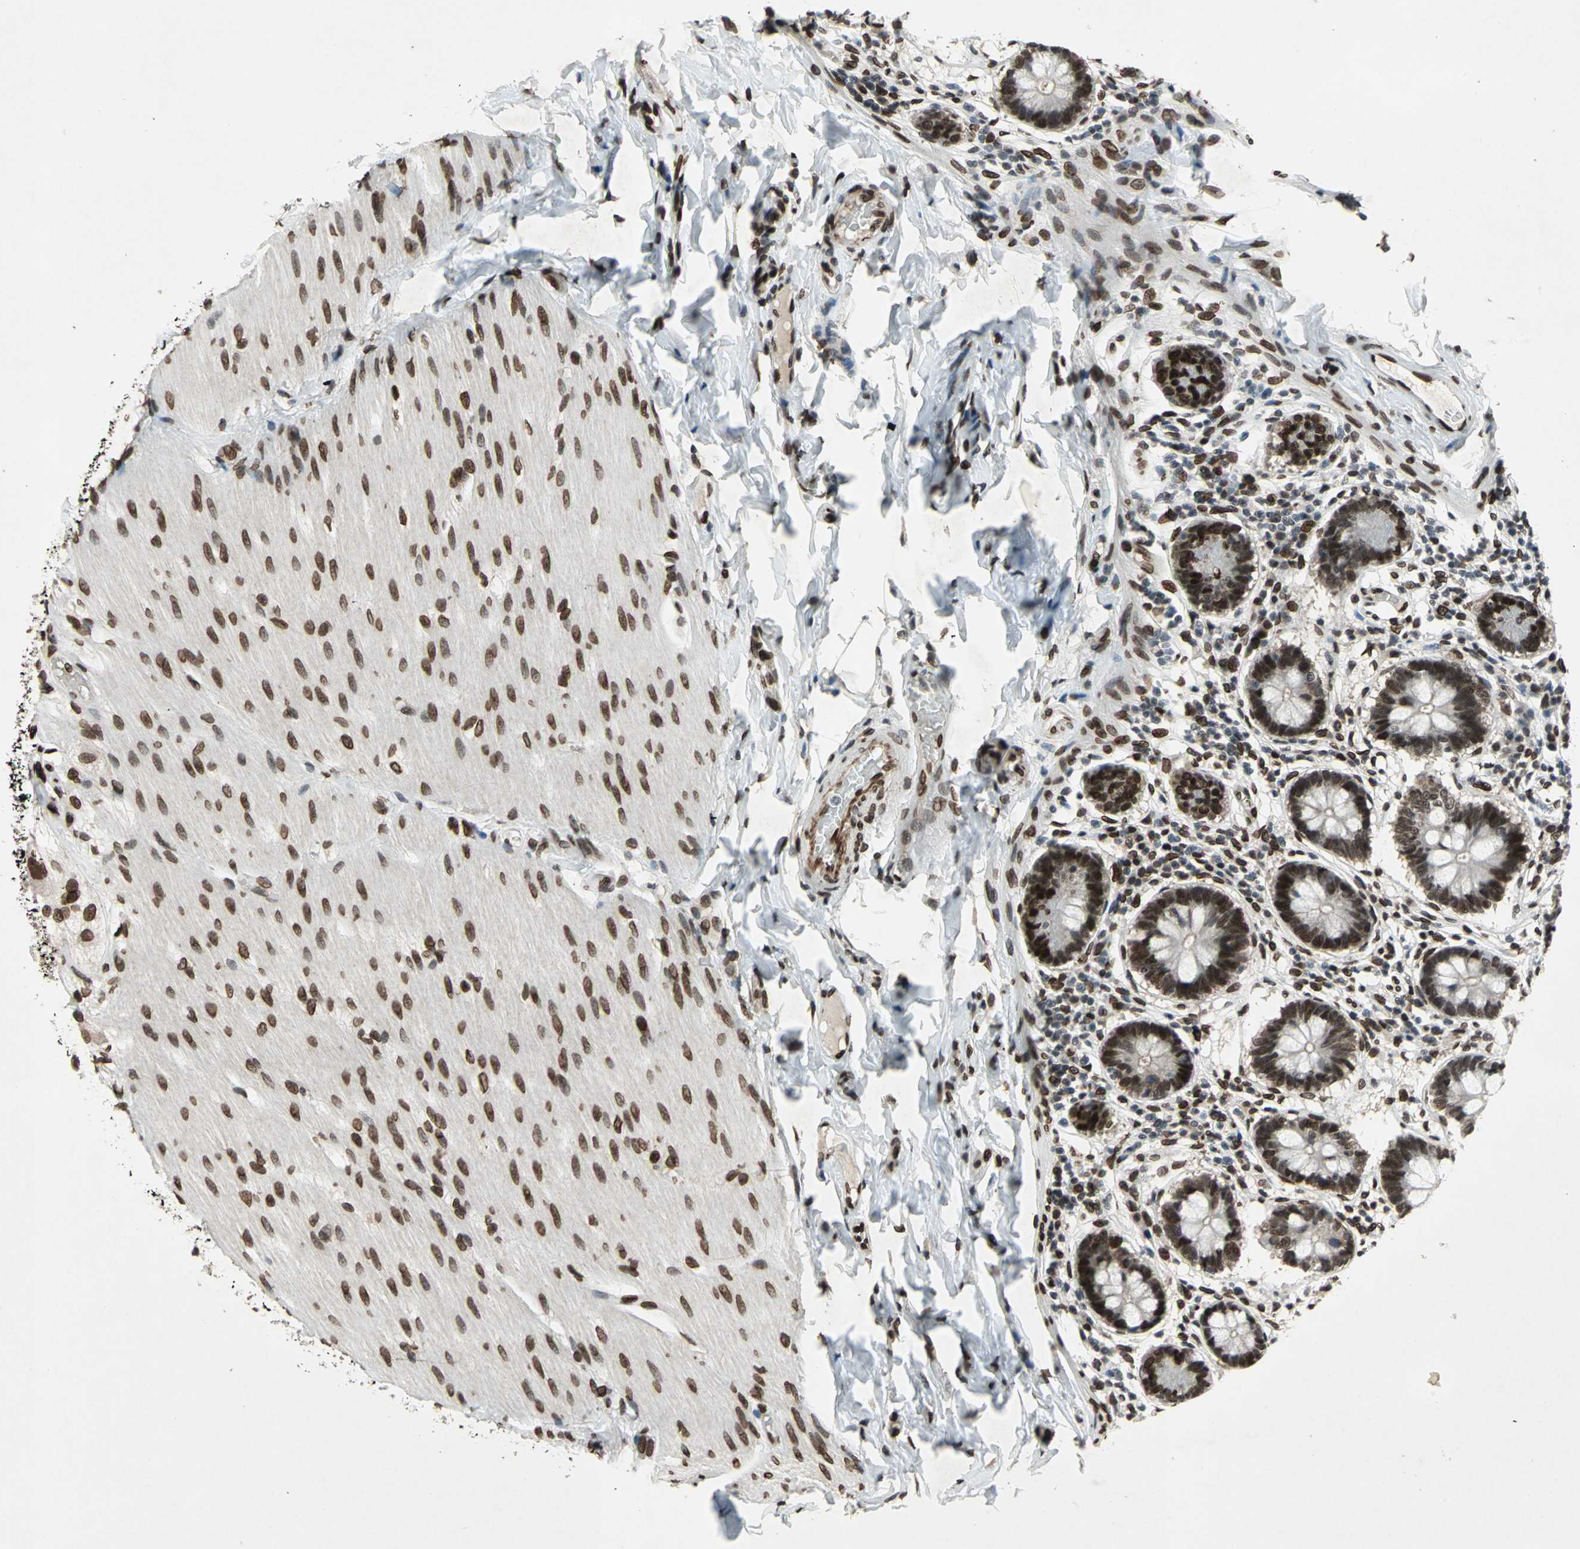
{"staining": {"intensity": "strong", "quantity": ">75%", "location": "cytoplasmic/membranous,nuclear"}, "tissue": "small intestine", "cell_type": "Glandular cells", "image_type": "normal", "snomed": [{"axis": "morphology", "description": "Normal tissue, NOS"}, {"axis": "topography", "description": "Small intestine"}], "caption": "Brown immunohistochemical staining in normal human small intestine reveals strong cytoplasmic/membranous,nuclear staining in approximately >75% of glandular cells.", "gene": "ISY1", "patient": {"sex": "male", "age": 41}}